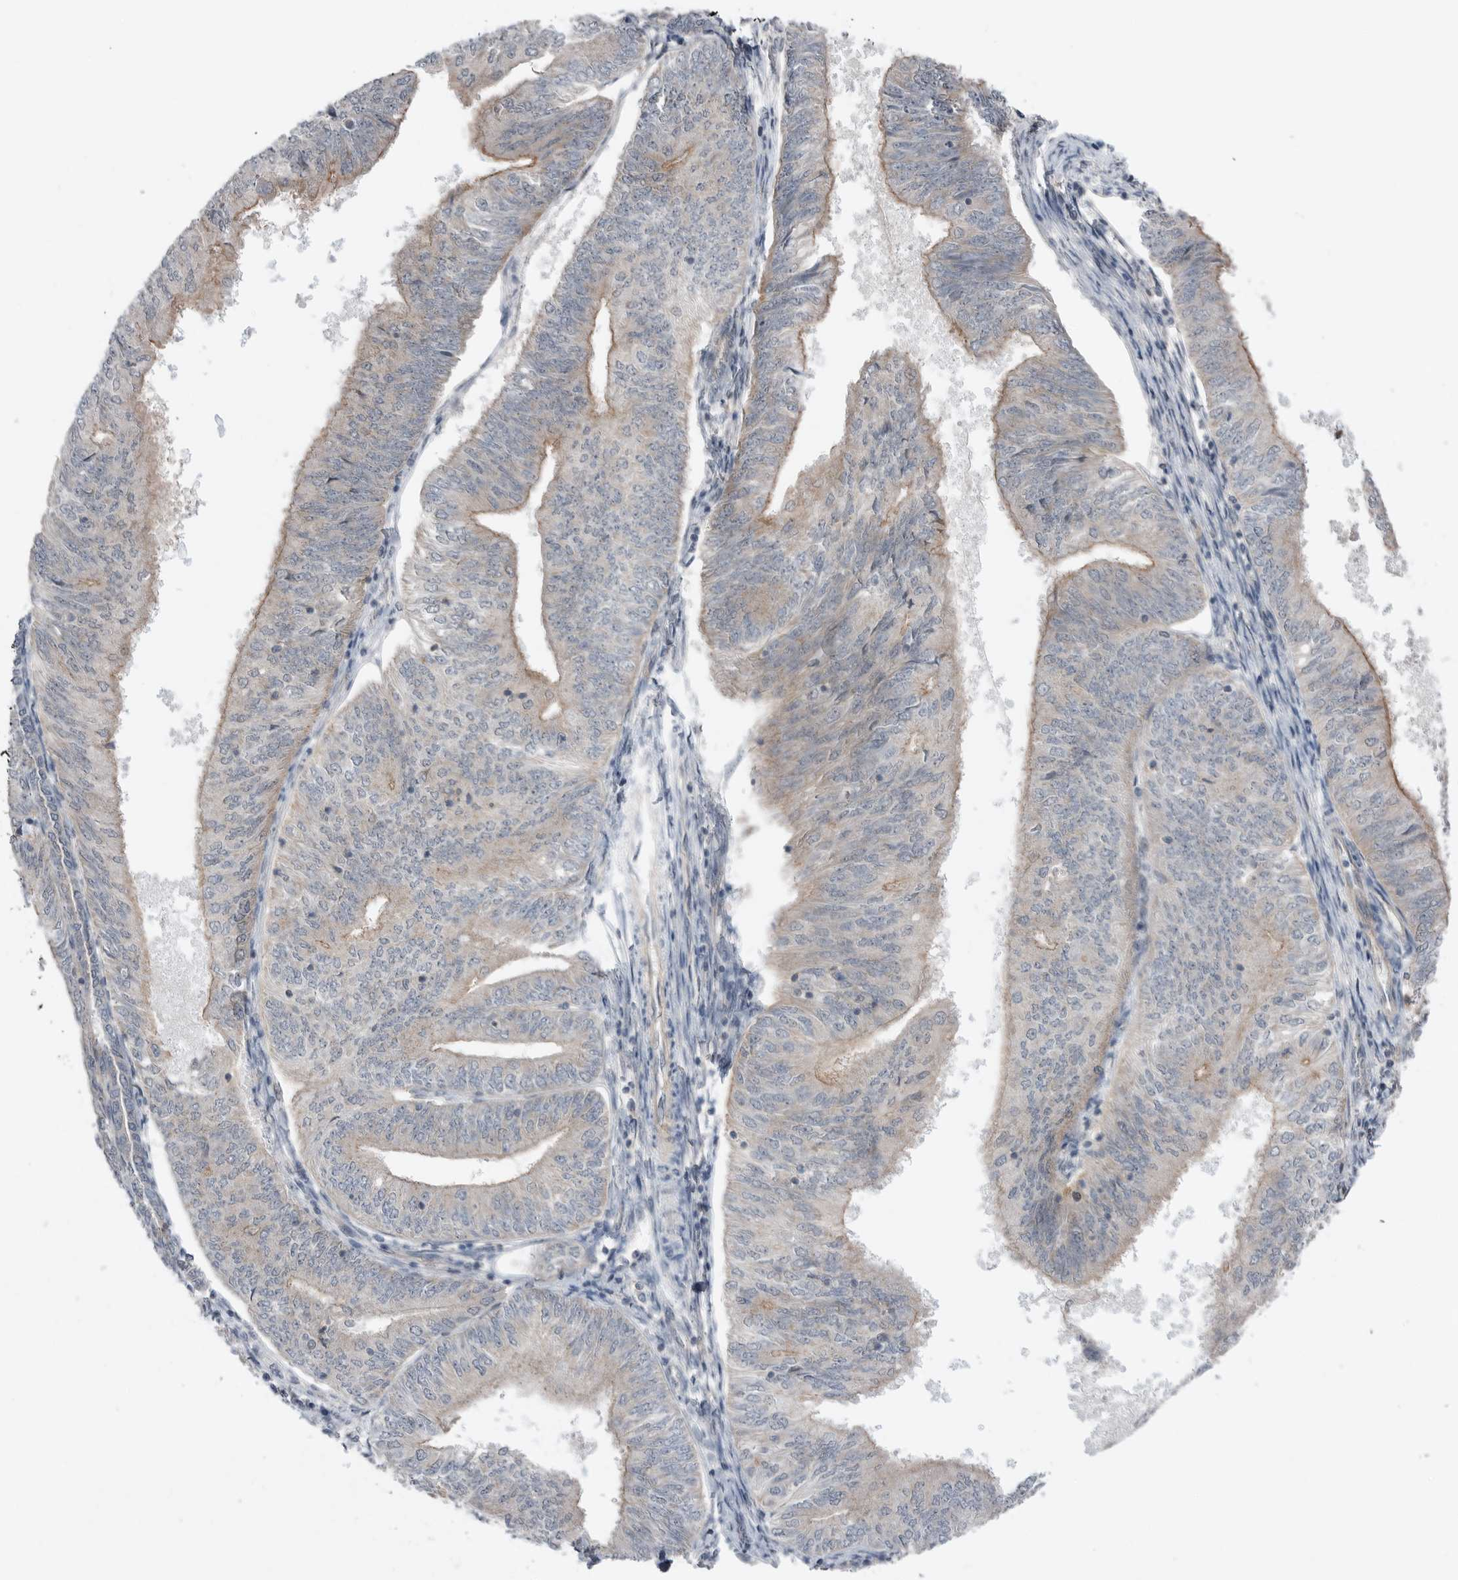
{"staining": {"intensity": "weak", "quantity": "25%-75%", "location": "cytoplasmic/membranous"}, "tissue": "endometrial cancer", "cell_type": "Tumor cells", "image_type": "cancer", "snomed": [{"axis": "morphology", "description": "Adenocarcinoma, NOS"}, {"axis": "topography", "description": "Endometrium"}], "caption": "Immunohistochemical staining of adenocarcinoma (endometrial) displays low levels of weak cytoplasmic/membranous protein staining in approximately 25%-75% of tumor cells. The protein of interest is stained brown, and the nuclei are stained in blue (DAB IHC with brightfield microscopy, high magnification).", "gene": "NTAQ1", "patient": {"sex": "female", "age": 58}}